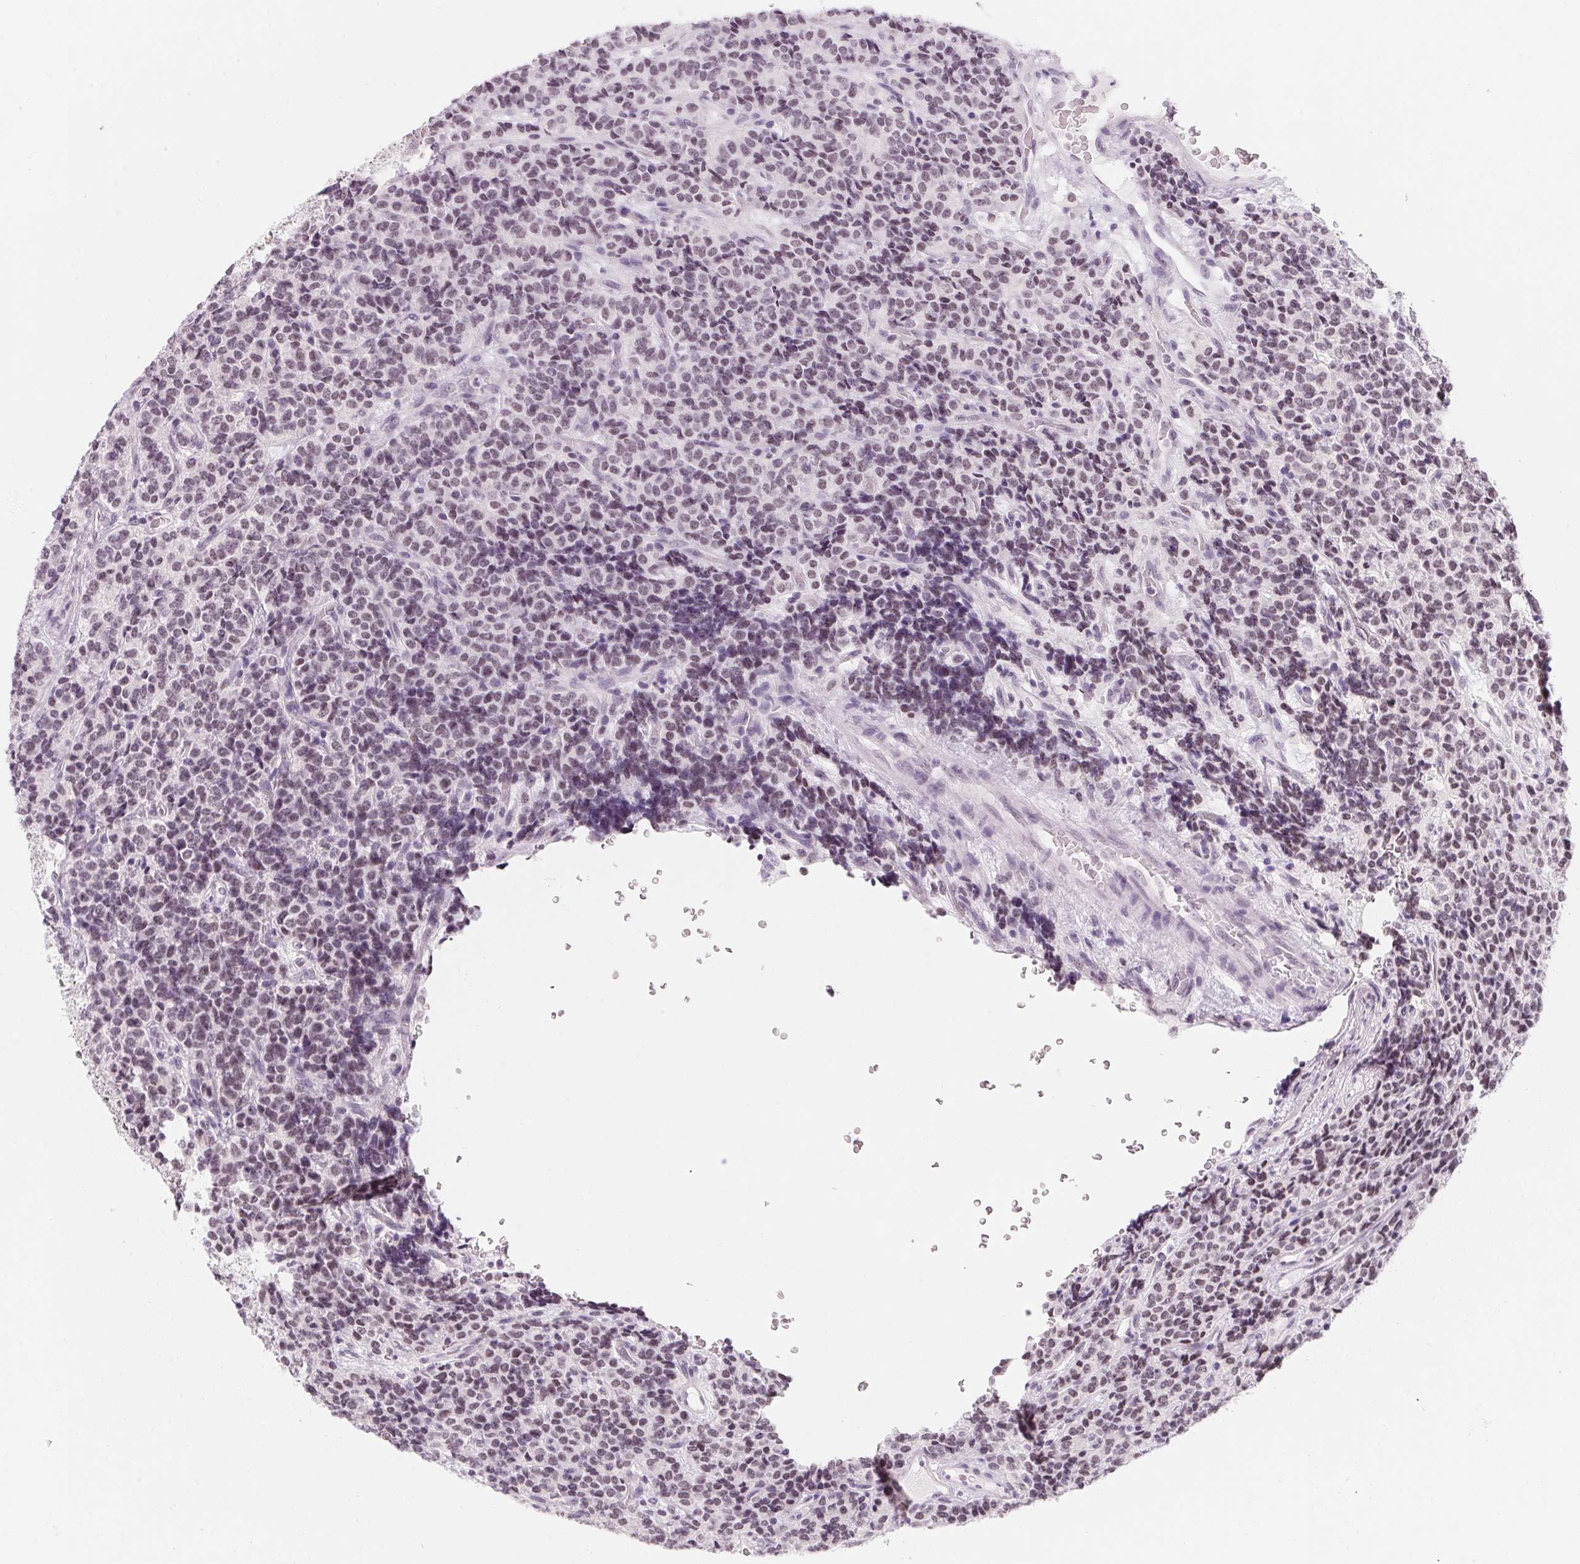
{"staining": {"intensity": "weak", "quantity": "25%-75%", "location": "nuclear"}, "tissue": "carcinoid", "cell_type": "Tumor cells", "image_type": "cancer", "snomed": [{"axis": "morphology", "description": "Carcinoid, malignant, NOS"}, {"axis": "topography", "description": "Pancreas"}], "caption": "Immunohistochemistry (IHC) (DAB (3,3'-diaminobenzidine)) staining of human malignant carcinoid displays weak nuclear protein positivity in about 25%-75% of tumor cells.", "gene": "ZIC4", "patient": {"sex": "male", "age": 36}}